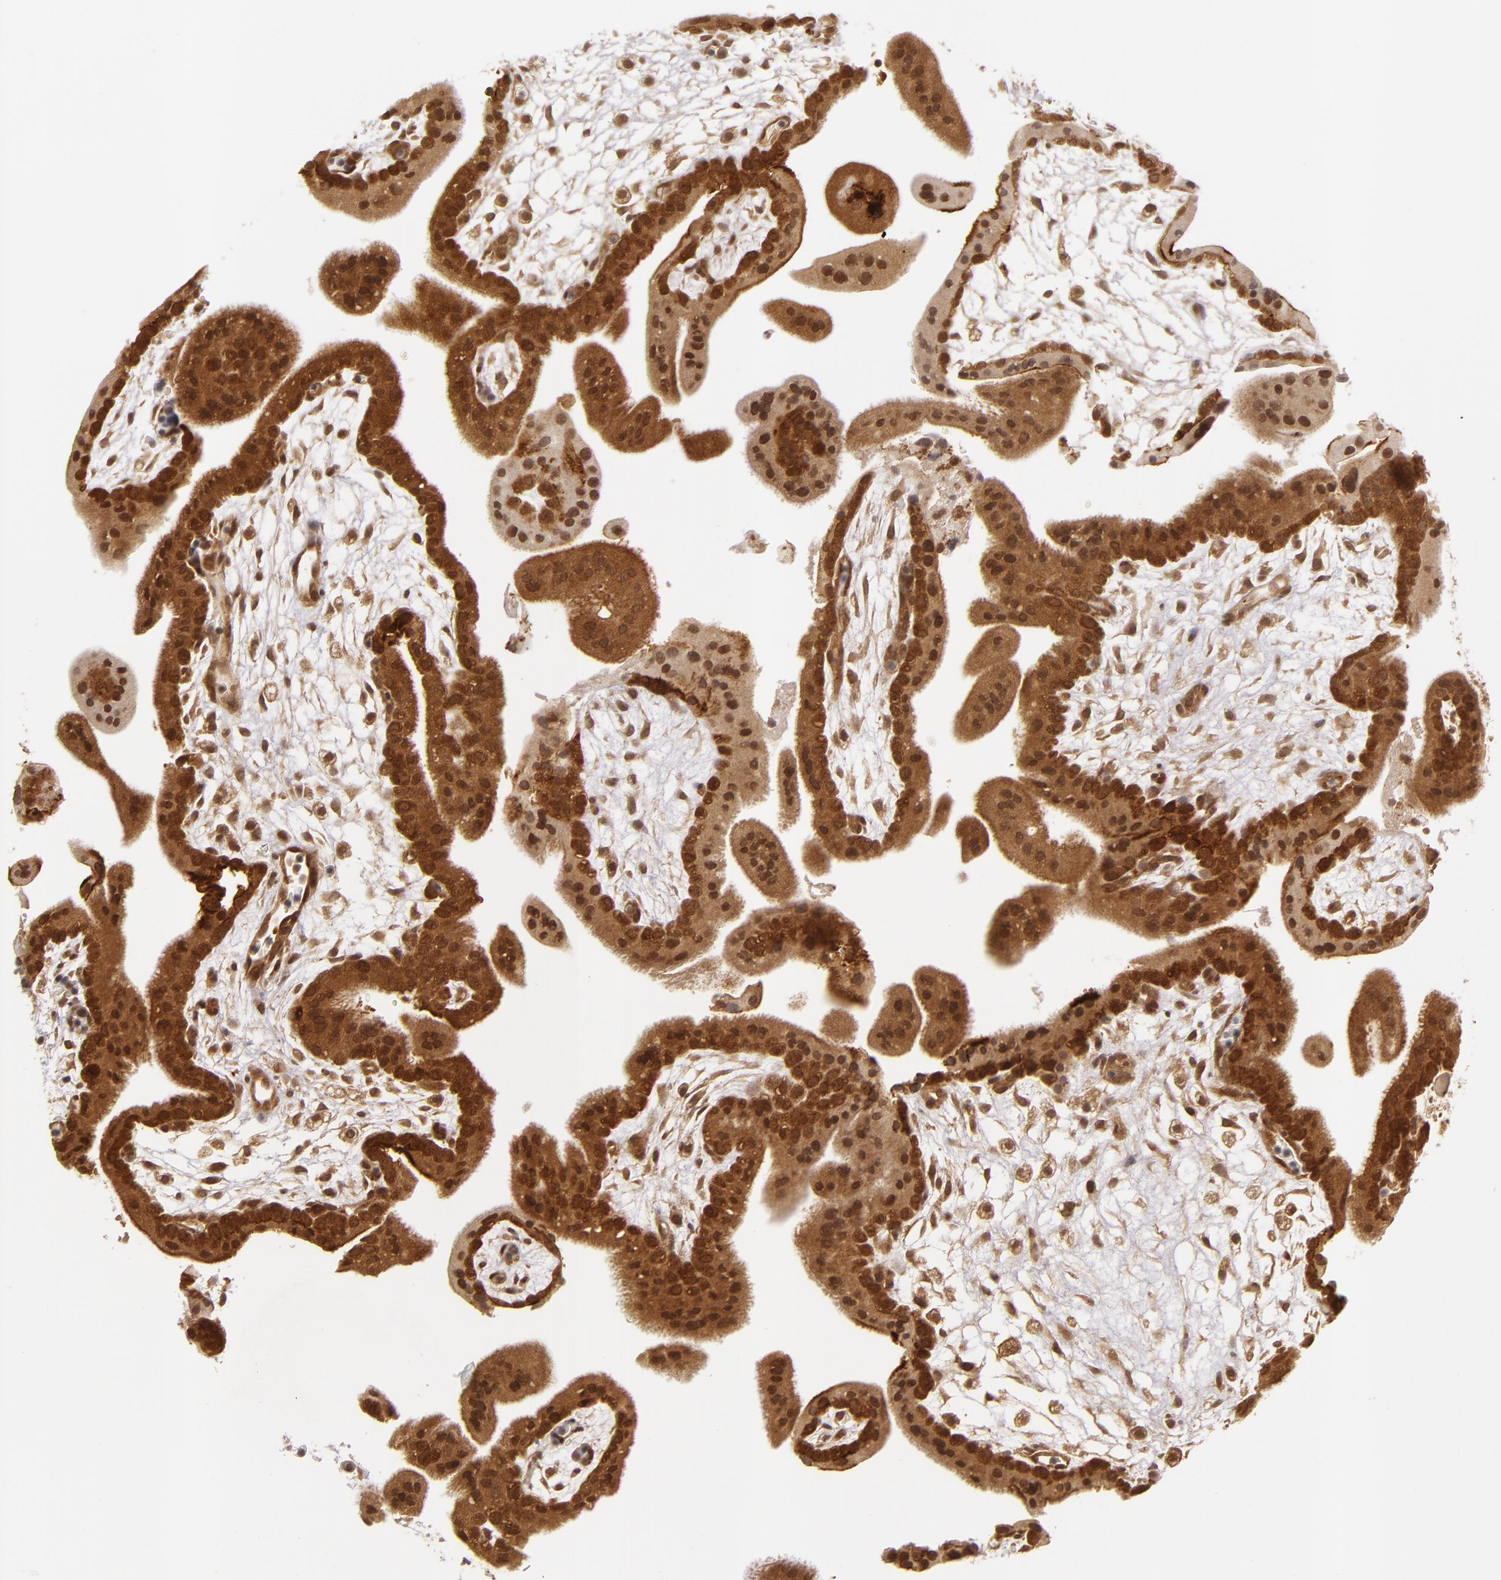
{"staining": {"intensity": "moderate", "quantity": "25%-75%", "location": "cytoplasmic/membranous"}, "tissue": "placenta", "cell_type": "Decidual cells", "image_type": "normal", "snomed": [{"axis": "morphology", "description": "Normal tissue, NOS"}, {"axis": "topography", "description": "Placenta"}], "caption": "High-power microscopy captured an immunohistochemistry (IHC) histopathology image of unremarkable placenta, revealing moderate cytoplasmic/membranous staining in about 25%-75% of decidual cells. Immunohistochemistry (ihc) stains the protein of interest in brown and the nuclei are stained blue.", "gene": "ZBTB33", "patient": {"sex": "female", "age": 35}}